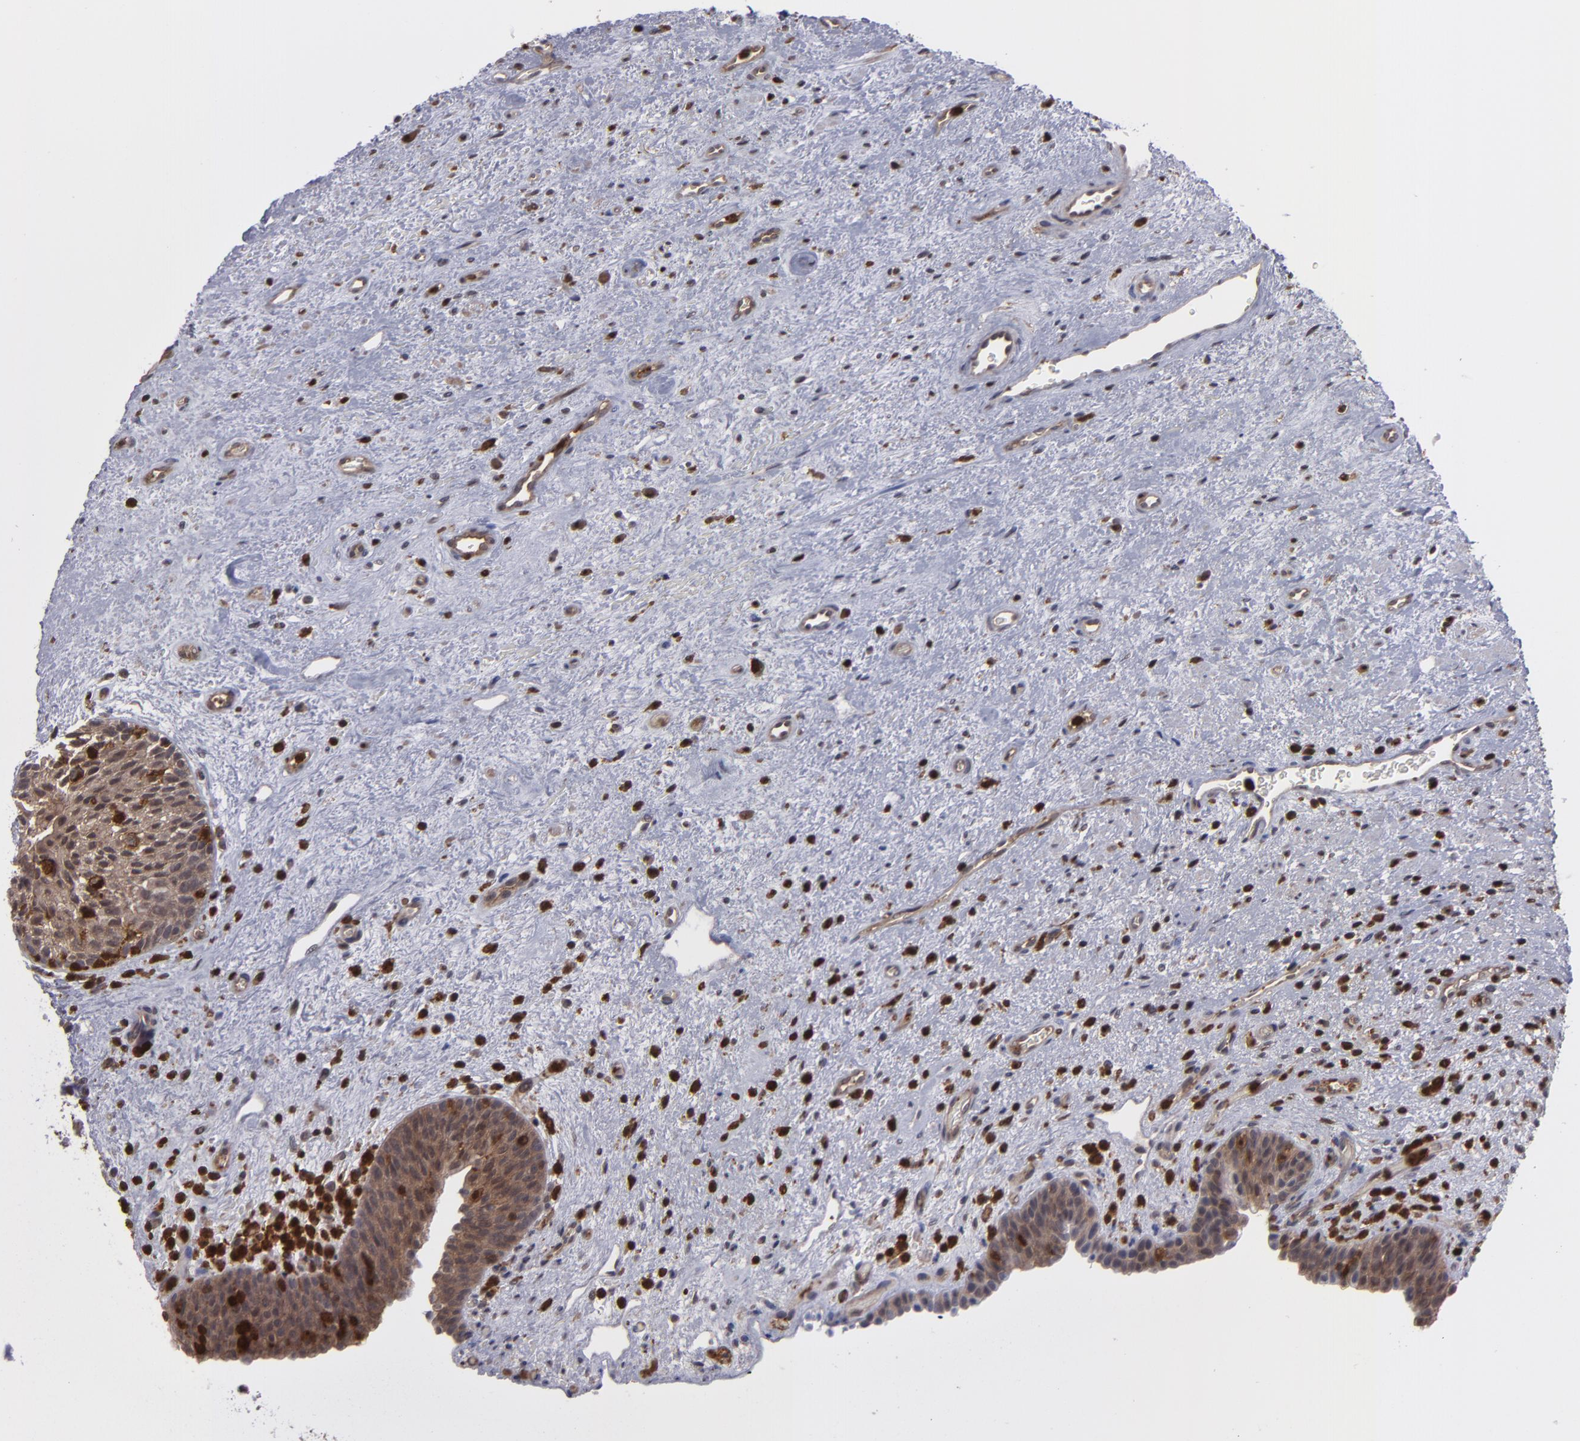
{"staining": {"intensity": "moderate", "quantity": ">75%", "location": "cytoplasmic/membranous,nuclear"}, "tissue": "urinary bladder", "cell_type": "Urothelial cells", "image_type": "normal", "snomed": [{"axis": "morphology", "description": "Normal tissue, NOS"}, {"axis": "topography", "description": "Urinary bladder"}], "caption": "Immunohistochemical staining of unremarkable human urinary bladder exhibits medium levels of moderate cytoplasmic/membranous,nuclear positivity in approximately >75% of urothelial cells. (DAB IHC, brown staining for protein, blue staining for nuclei).", "gene": "GRB2", "patient": {"sex": "male", "age": 48}}